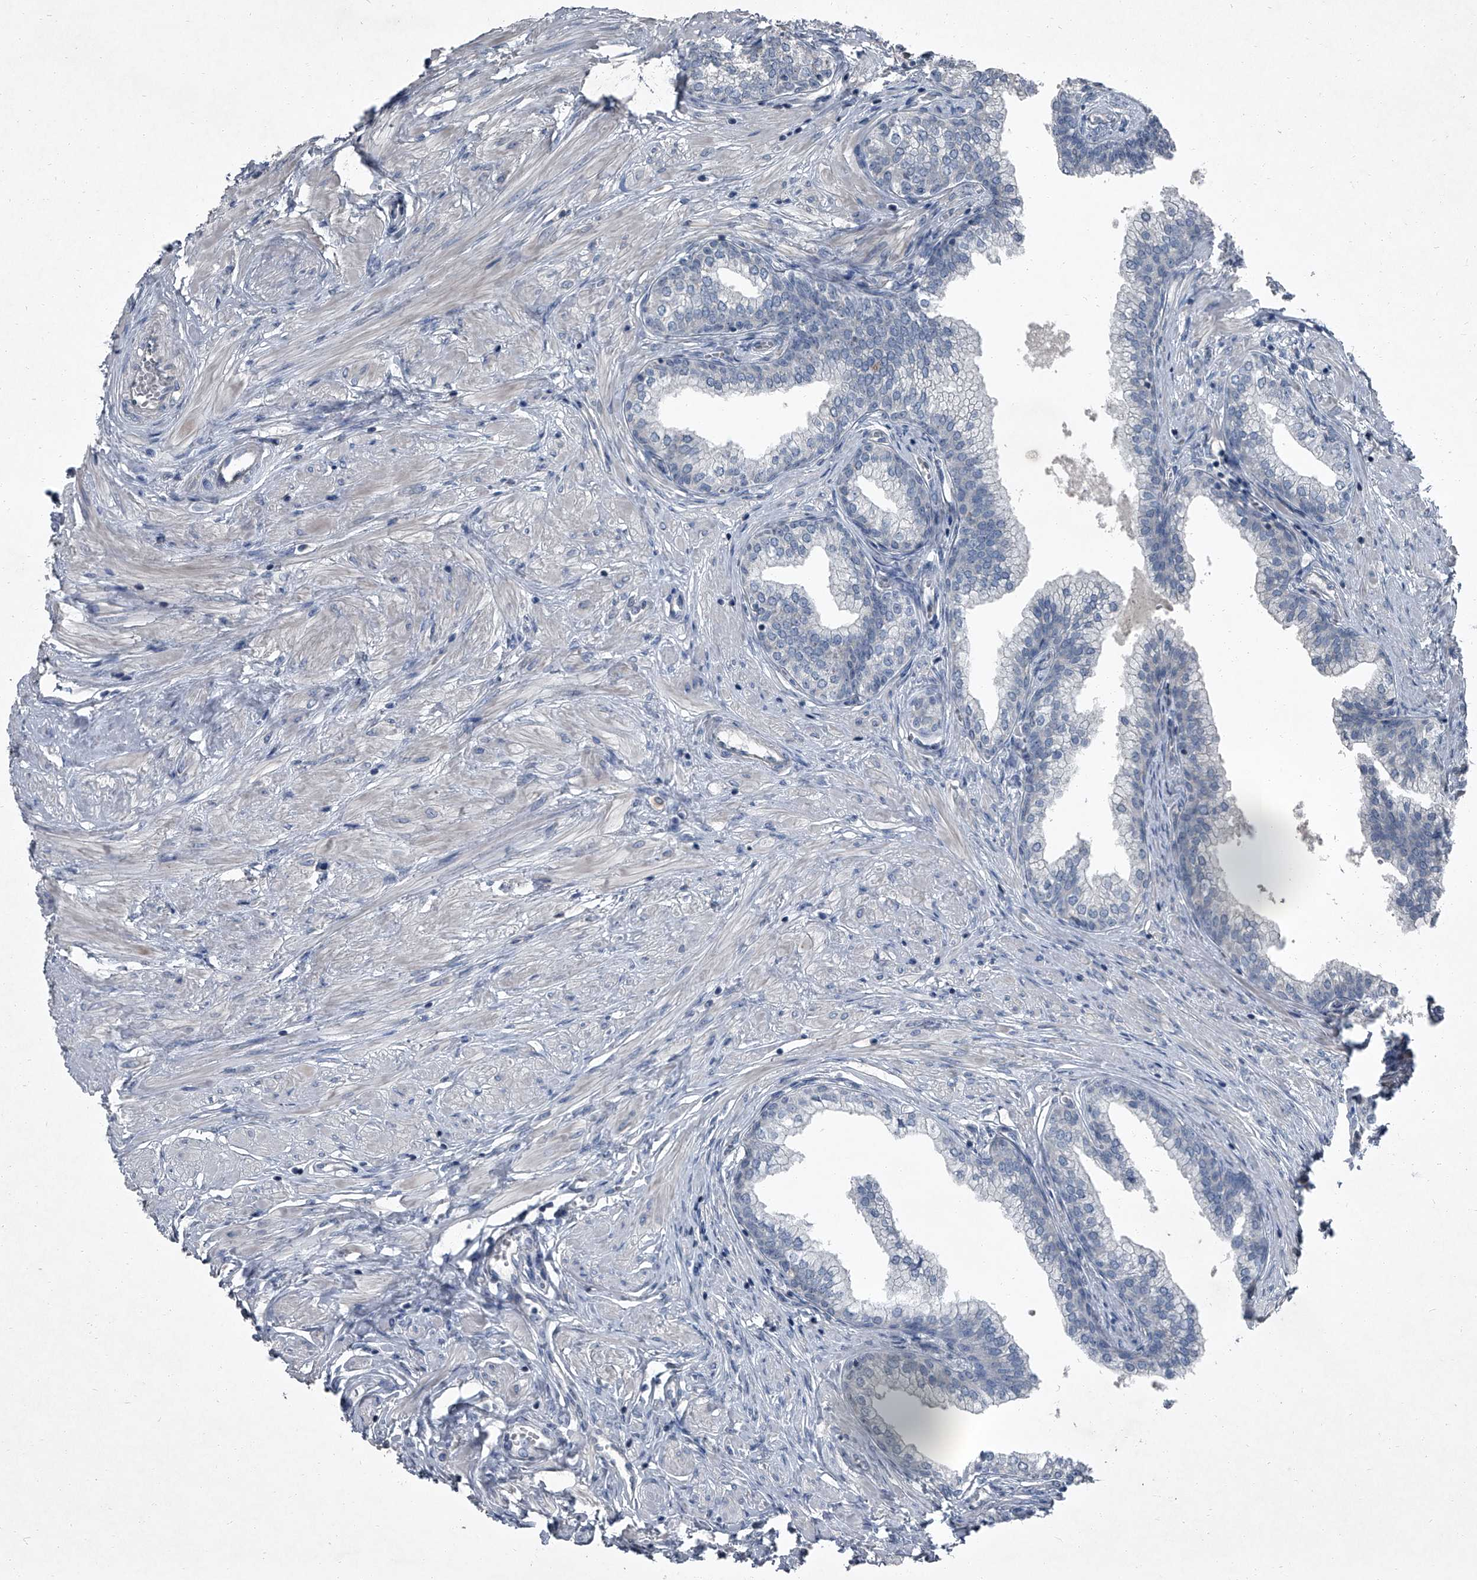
{"staining": {"intensity": "negative", "quantity": "none", "location": "none"}, "tissue": "prostate", "cell_type": "Glandular cells", "image_type": "normal", "snomed": [{"axis": "morphology", "description": "Normal tissue, NOS"}, {"axis": "morphology", "description": "Urothelial carcinoma, Low grade"}, {"axis": "topography", "description": "Urinary bladder"}, {"axis": "topography", "description": "Prostate"}], "caption": "IHC photomicrograph of normal prostate: prostate stained with DAB reveals no significant protein expression in glandular cells. (DAB immunohistochemistry (IHC), high magnification).", "gene": "HEPHL1", "patient": {"sex": "male", "age": 60}}